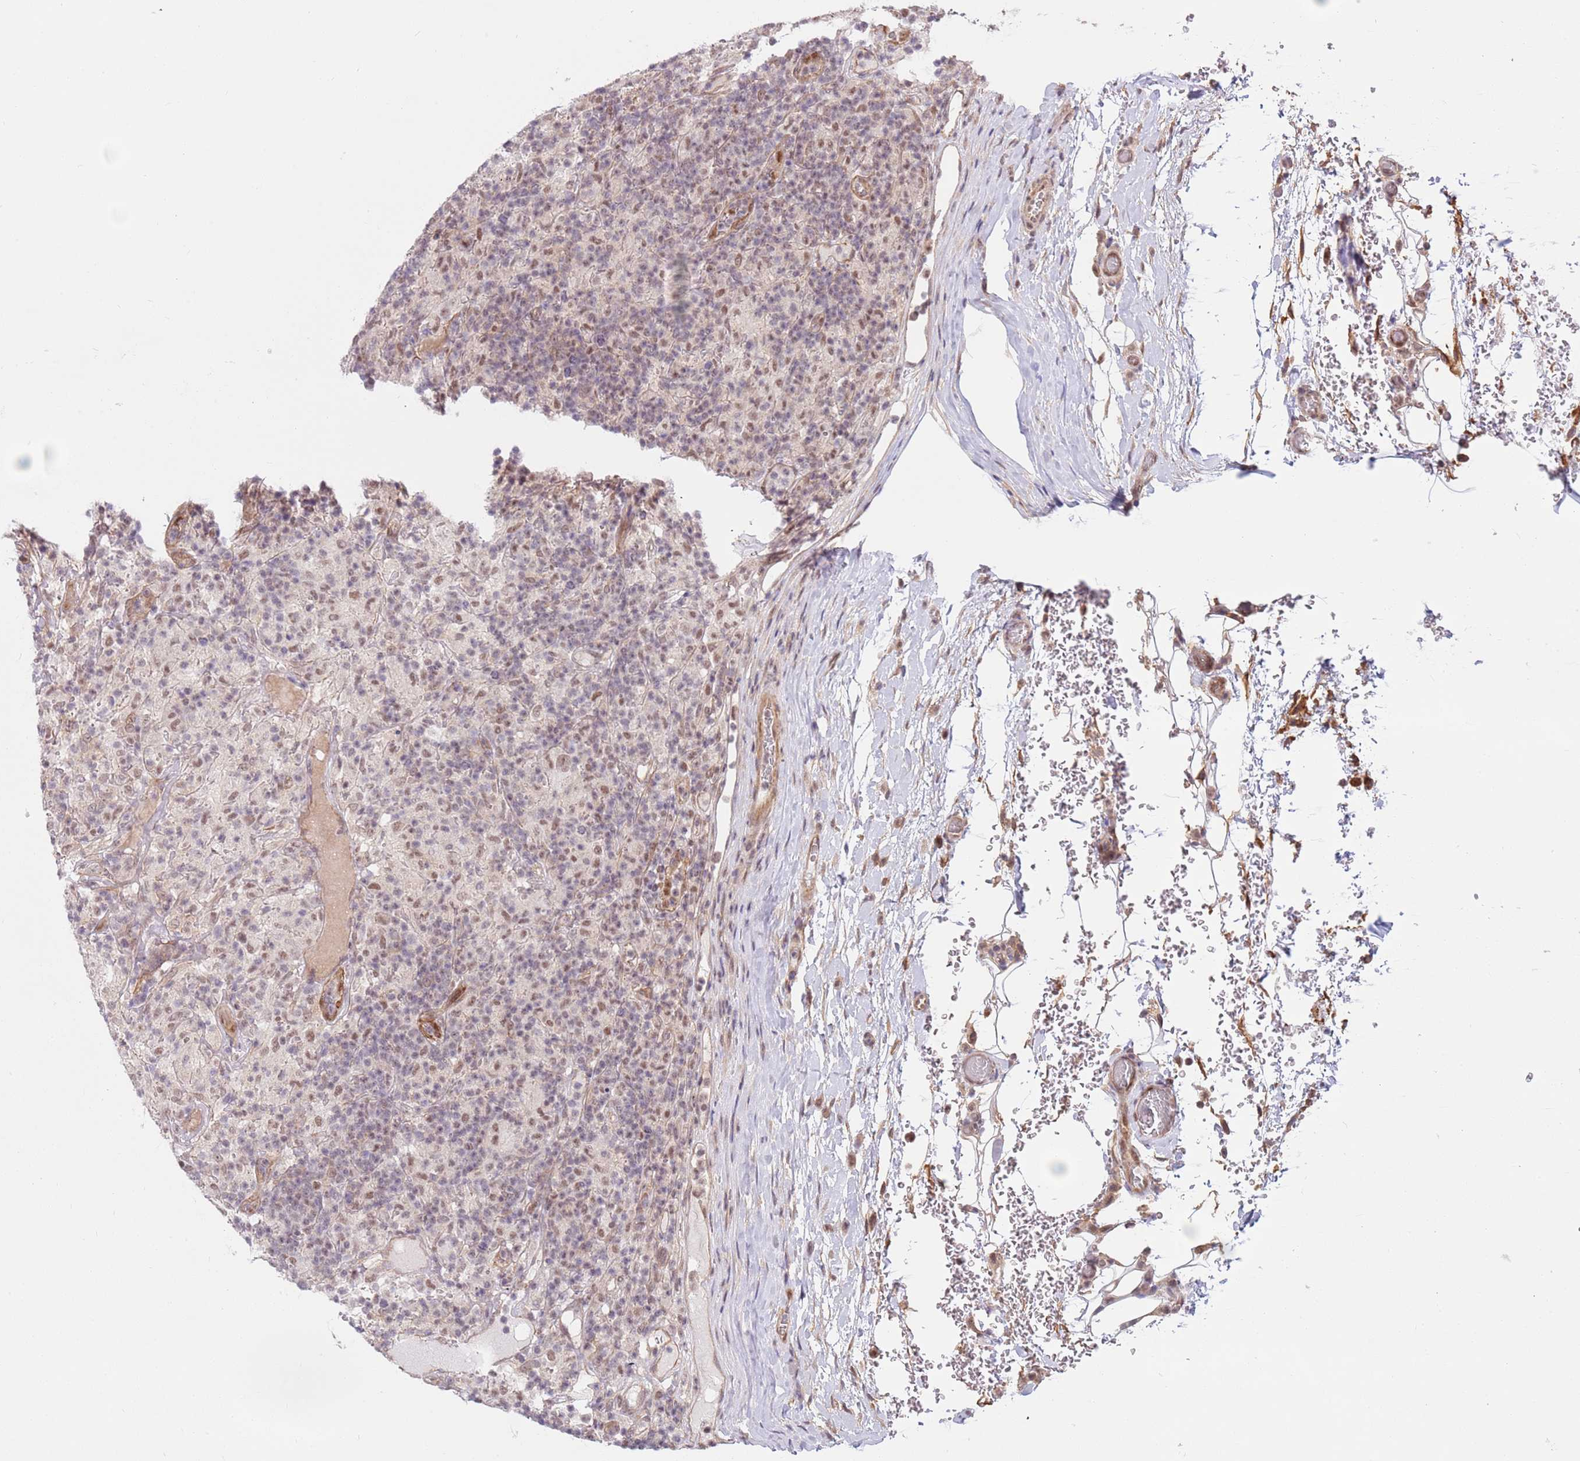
{"staining": {"intensity": "weak", "quantity": "25%-75%", "location": "nuclear"}, "tissue": "lymphoma", "cell_type": "Tumor cells", "image_type": "cancer", "snomed": [{"axis": "morphology", "description": "Hodgkin's disease, NOS"}, {"axis": "topography", "description": "Lymph node"}], "caption": "Immunohistochemical staining of human lymphoma shows low levels of weak nuclear expression in about 25%-75% of tumor cells.", "gene": "DCAF4", "patient": {"sex": "male", "age": 70}}